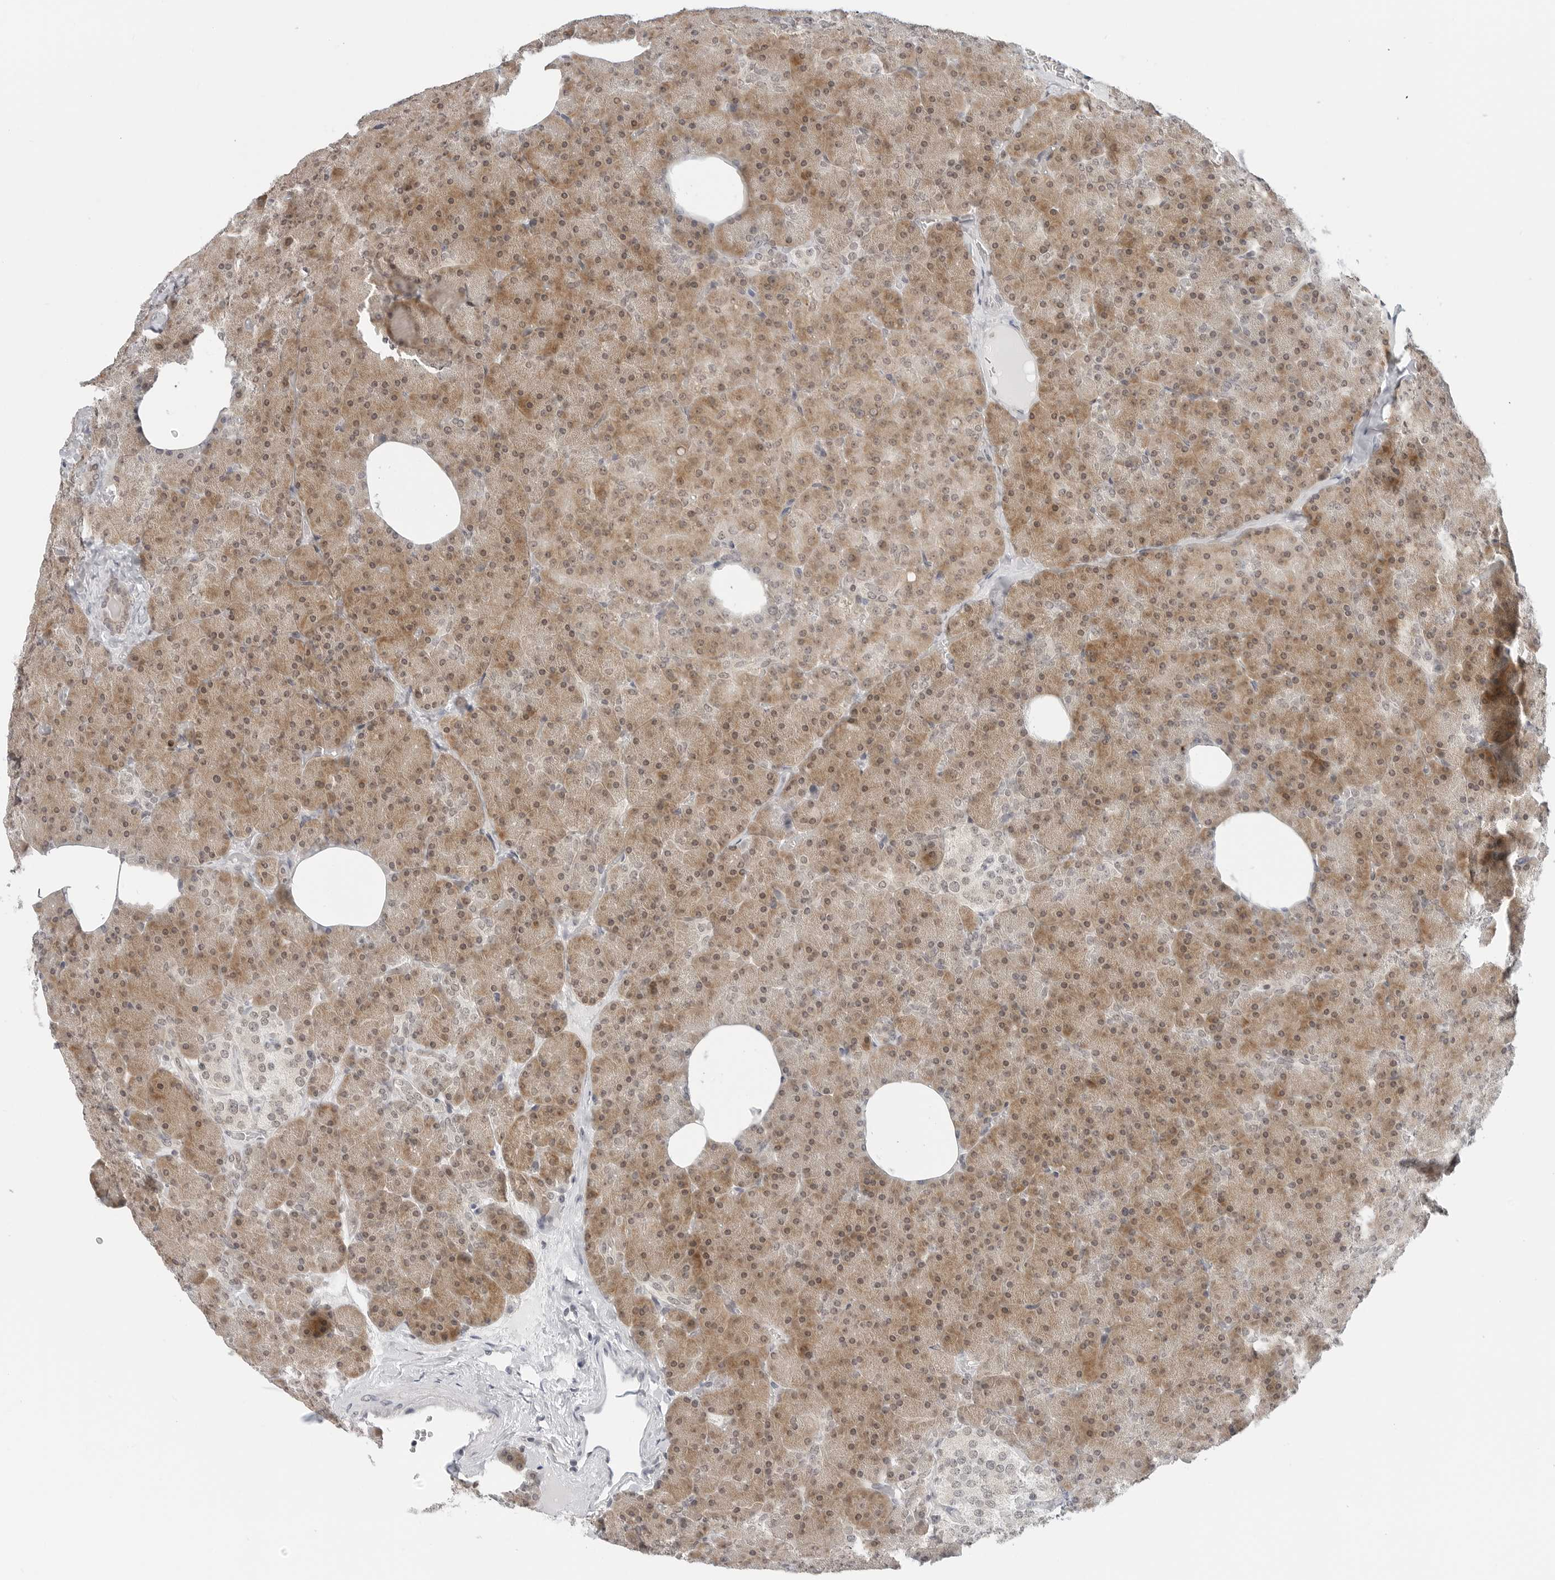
{"staining": {"intensity": "moderate", "quantity": ">75%", "location": "cytoplasmic/membranous,nuclear"}, "tissue": "pancreas", "cell_type": "Exocrine glandular cells", "image_type": "normal", "snomed": [{"axis": "morphology", "description": "Normal tissue, NOS"}, {"axis": "morphology", "description": "Carcinoid, malignant, NOS"}, {"axis": "topography", "description": "Pancreas"}], "caption": "A high-resolution micrograph shows immunohistochemistry staining of benign pancreas, which displays moderate cytoplasmic/membranous,nuclear staining in approximately >75% of exocrine glandular cells. Immunohistochemistry stains the protein of interest in brown and the nuclei are stained blue.", "gene": "METAP1", "patient": {"sex": "female", "age": 35}}